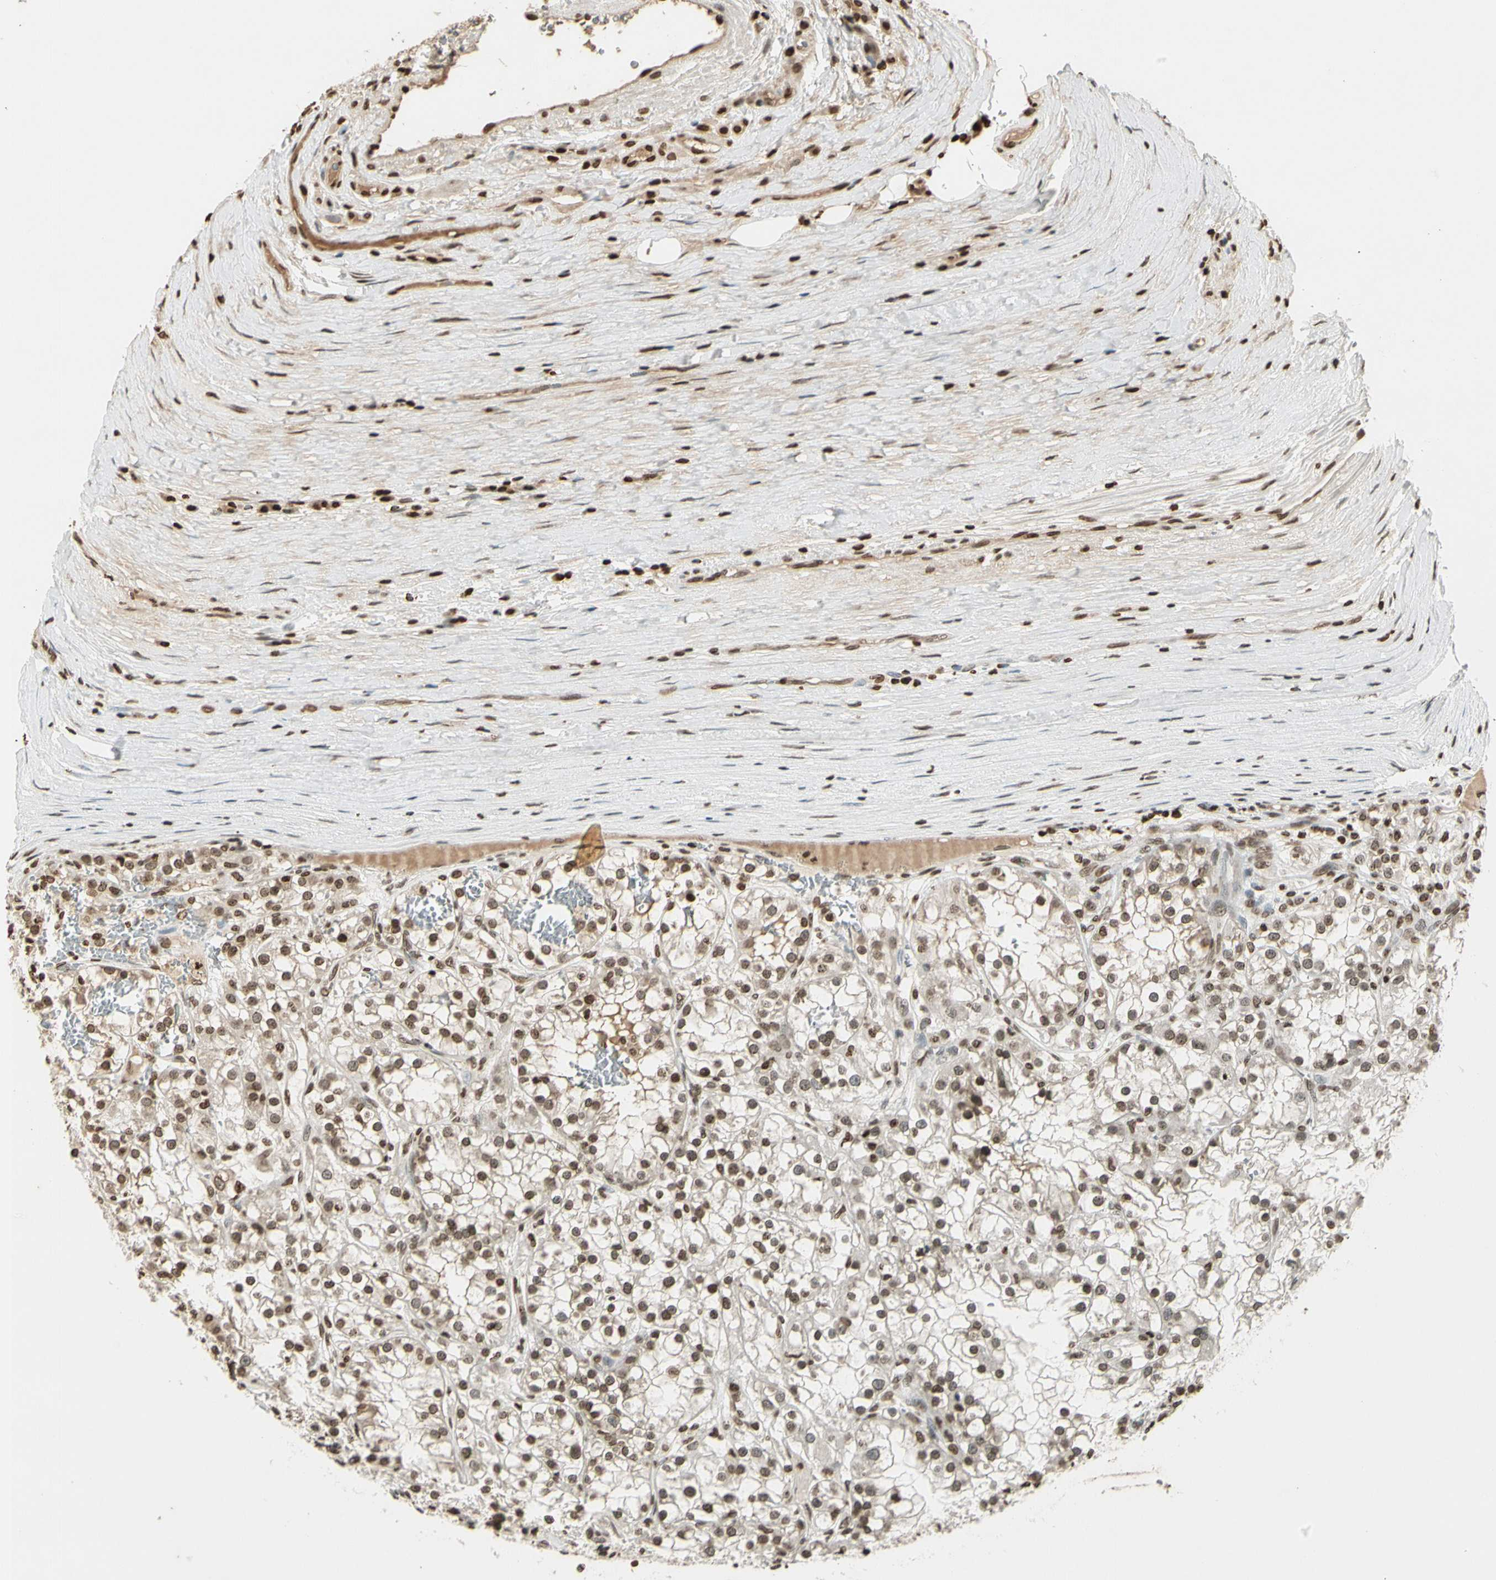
{"staining": {"intensity": "moderate", "quantity": ">75%", "location": "nuclear"}, "tissue": "renal cancer", "cell_type": "Tumor cells", "image_type": "cancer", "snomed": [{"axis": "morphology", "description": "Adenocarcinoma, NOS"}, {"axis": "topography", "description": "Kidney"}], "caption": "Tumor cells show moderate nuclear positivity in about >75% of cells in renal cancer (adenocarcinoma). (brown staining indicates protein expression, while blue staining denotes nuclei).", "gene": "RORA", "patient": {"sex": "female", "age": 52}}